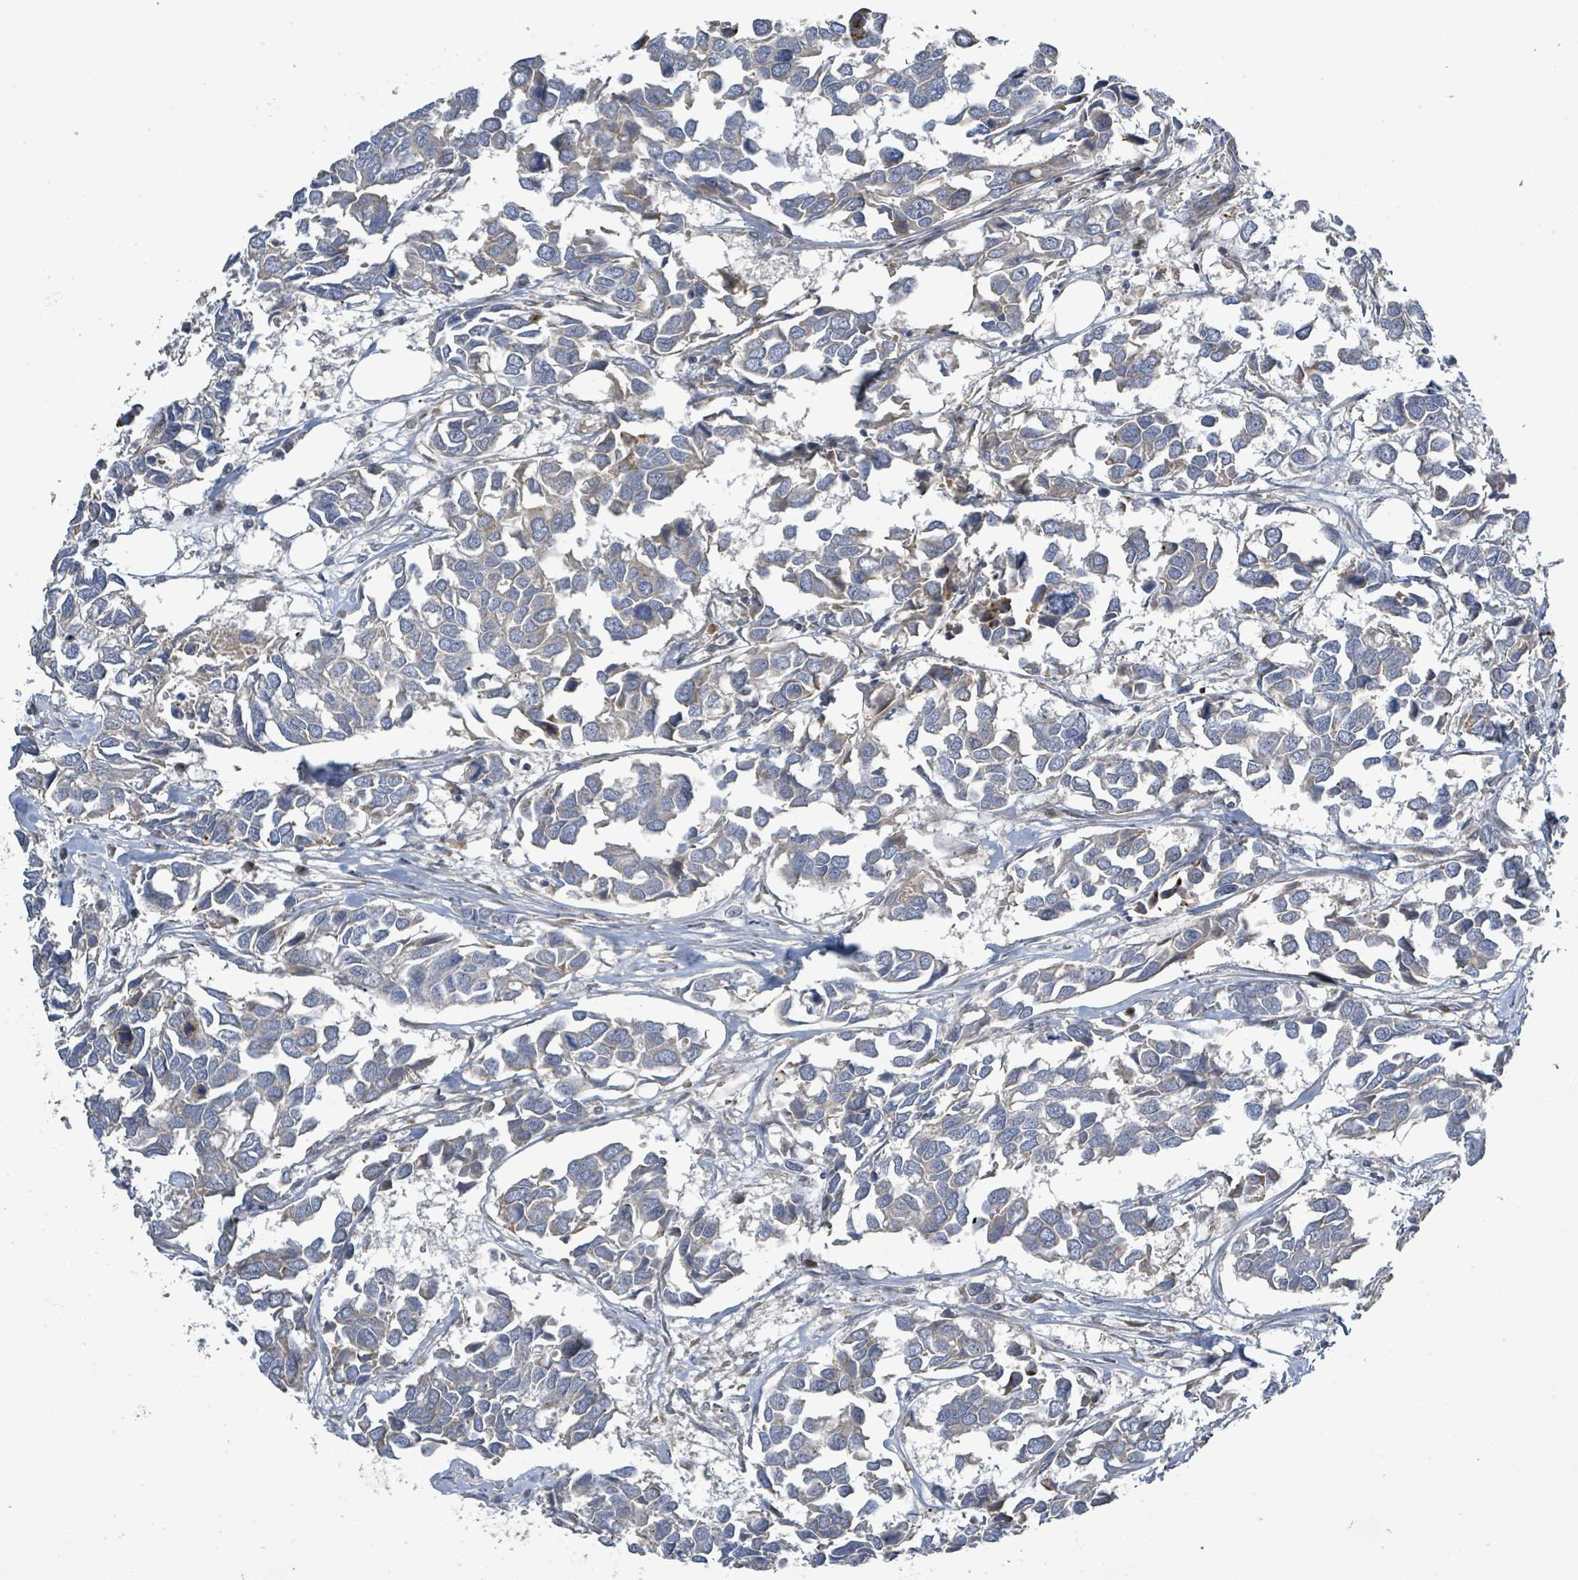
{"staining": {"intensity": "weak", "quantity": "<25%", "location": "cytoplasmic/membranous"}, "tissue": "breast cancer", "cell_type": "Tumor cells", "image_type": "cancer", "snomed": [{"axis": "morphology", "description": "Duct carcinoma"}, {"axis": "topography", "description": "Breast"}], "caption": "Tumor cells show no significant expression in breast cancer. (DAB (3,3'-diaminobenzidine) IHC visualized using brightfield microscopy, high magnification).", "gene": "CFAP210", "patient": {"sex": "female", "age": 83}}